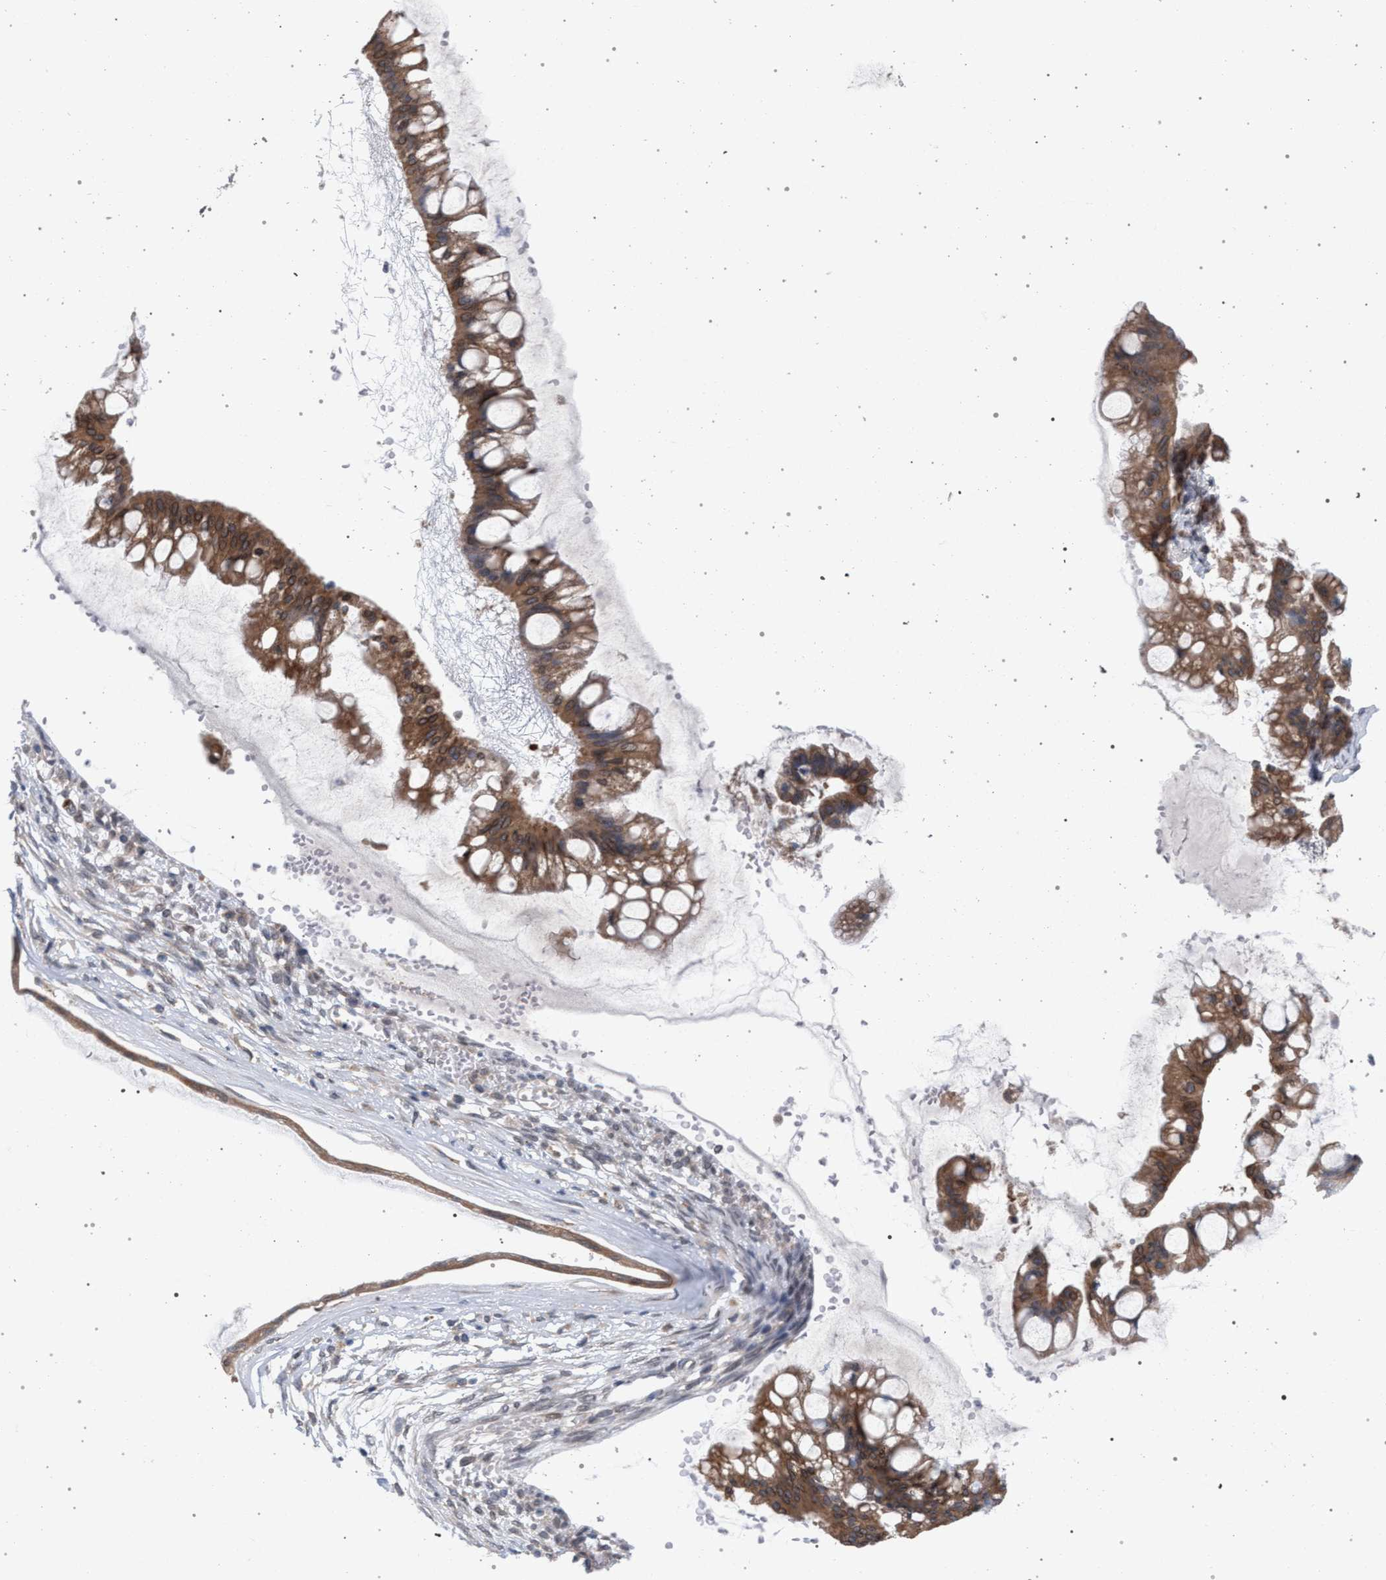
{"staining": {"intensity": "moderate", "quantity": ">75%", "location": "cytoplasmic/membranous"}, "tissue": "ovarian cancer", "cell_type": "Tumor cells", "image_type": "cancer", "snomed": [{"axis": "morphology", "description": "Cystadenocarcinoma, mucinous, NOS"}, {"axis": "topography", "description": "Ovary"}], "caption": "The immunohistochemical stain labels moderate cytoplasmic/membranous positivity in tumor cells of ovarian cancer tissue.", "gene": "ARPC5L", "patient": {"sex": "female", "age": 73}}